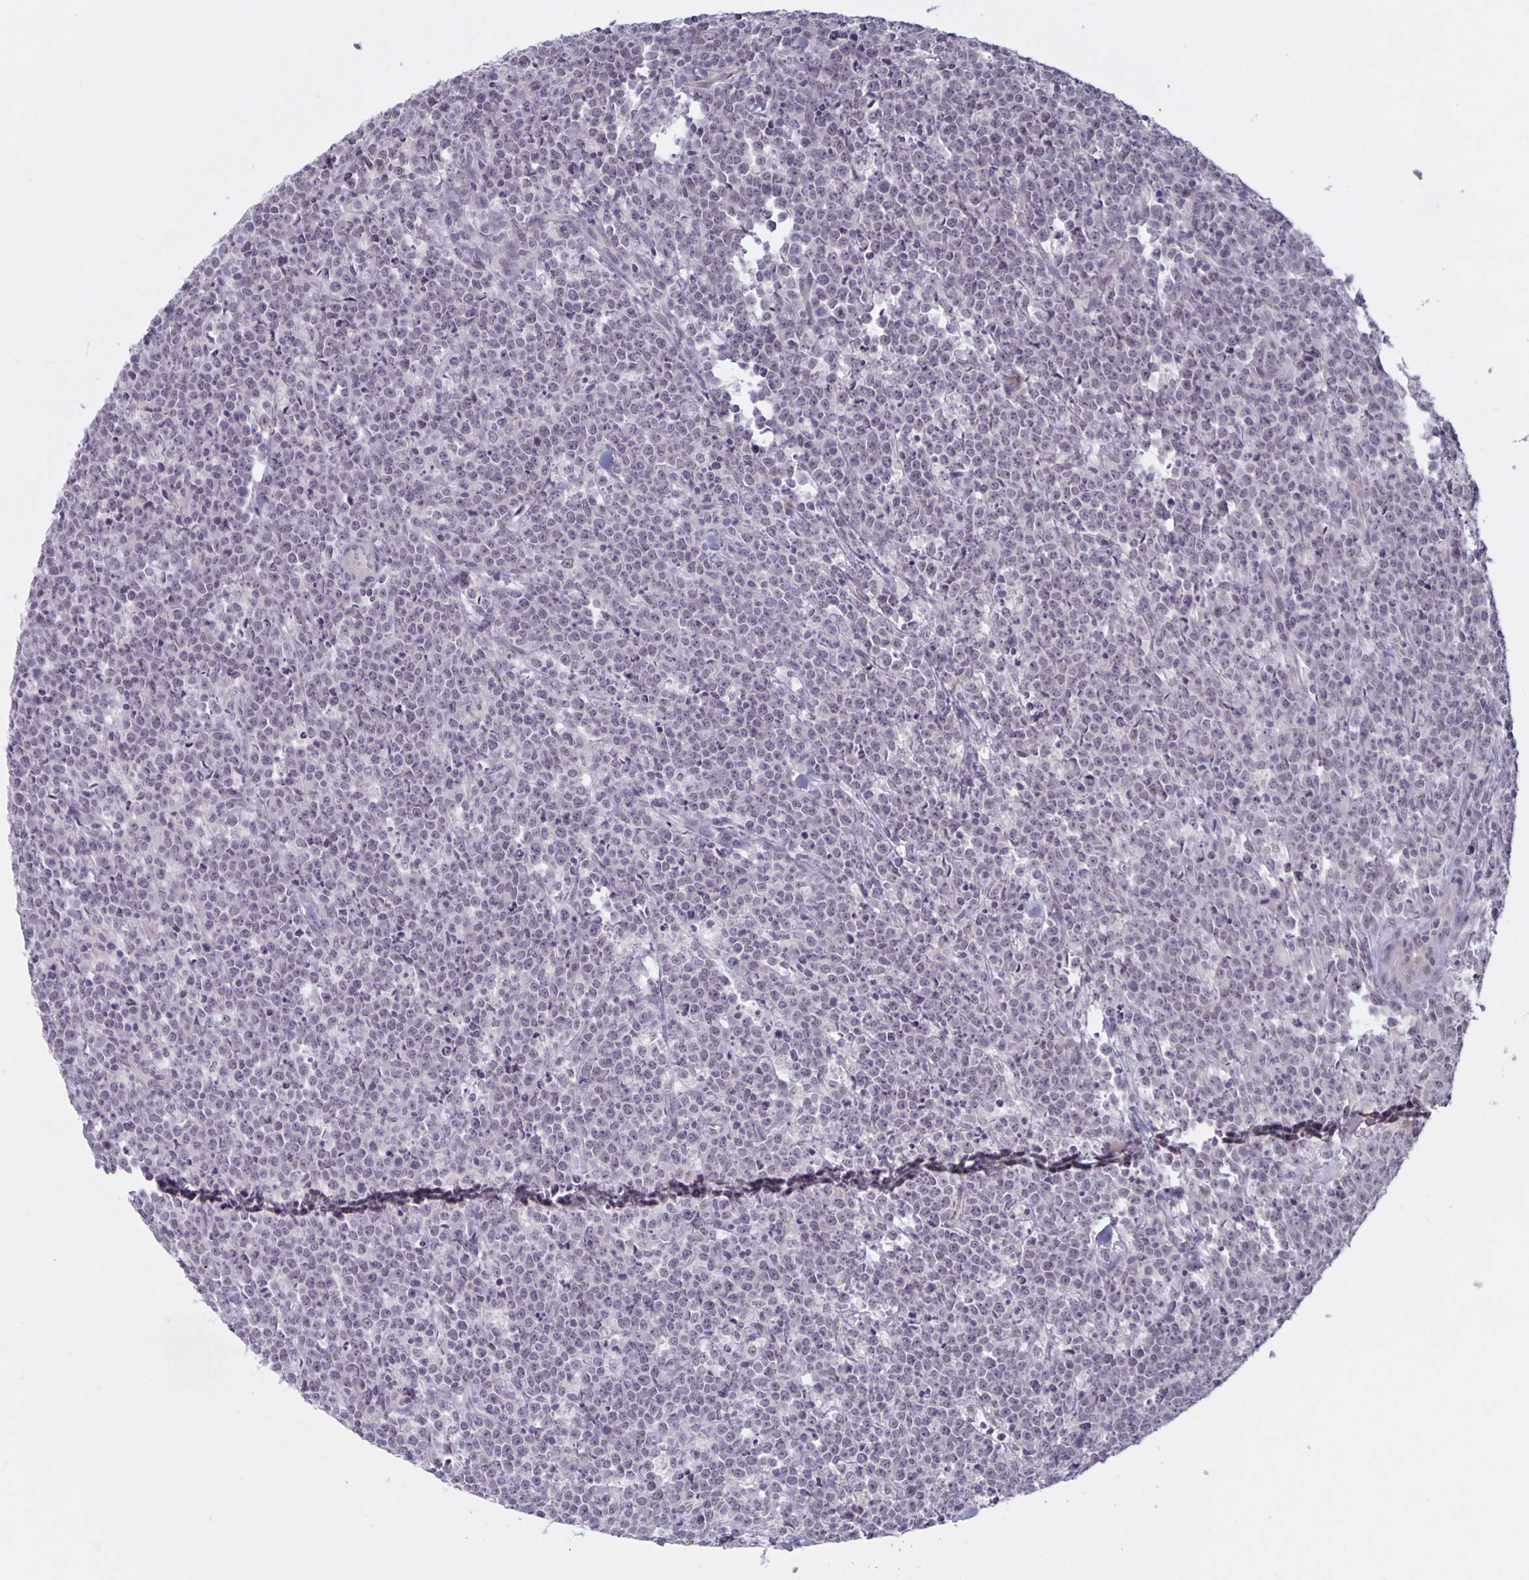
{"staining": {"intensity": "negative", "quantity": "none", "location": "none"}, "tissue": "lymphoma", "cell_type": "Tumor cells", "image_type": "cancer", "snomed": [{"axis": "morphology", "description": "Malignant lymphoma, non-Hodgkin's type, High grade"}, {"axis": "topography", "description": "Small intestine"}], "caption": "This is an immunohistochemistry (IHC) histopathology image of lymphoma. There is no staining in tumor cells.", "gene": "ARVCF", "patient": {"sex": "female", "age": 56}}